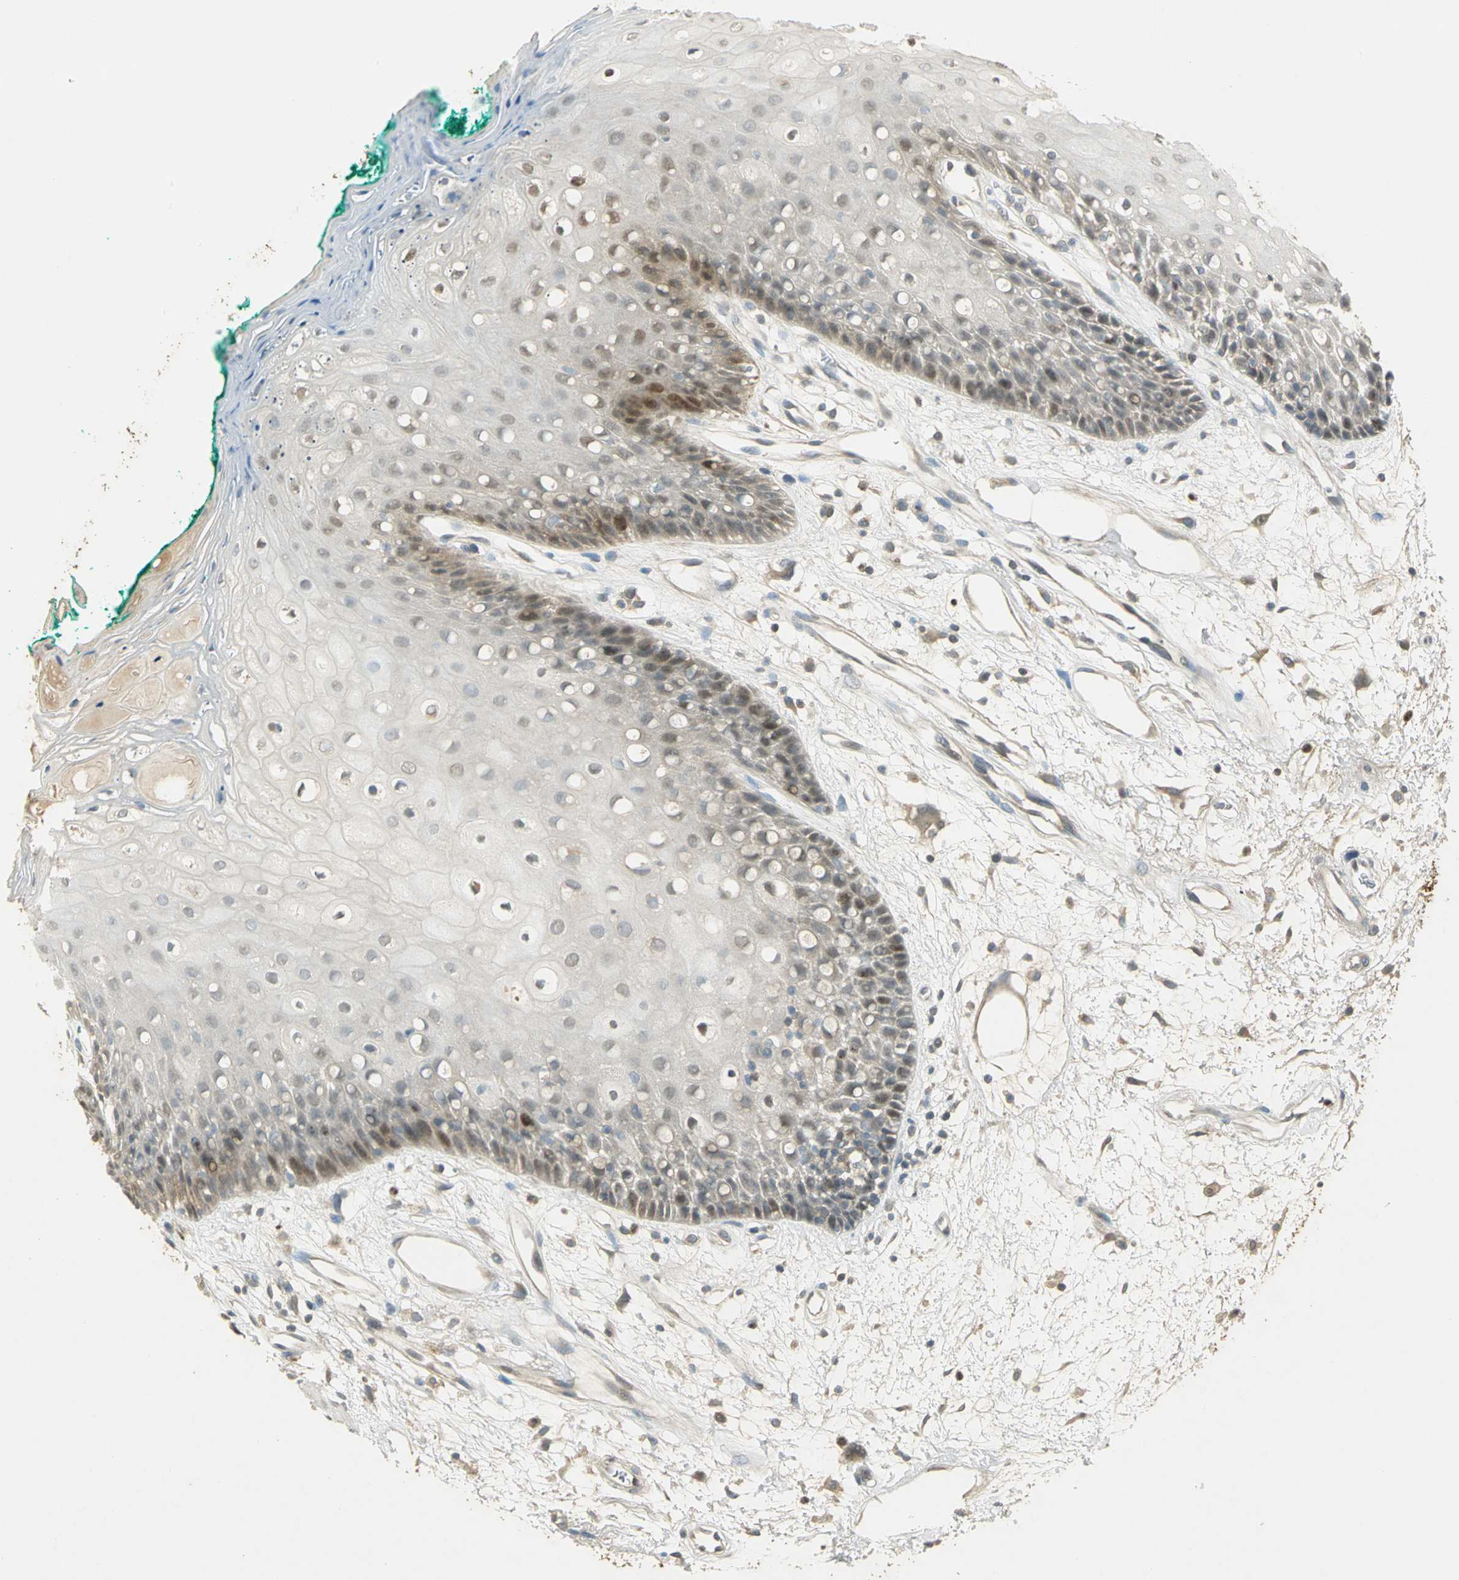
{"staining": {"intensity": "moderate", "quantity": "<25%", "location": "nuclear"}, "tissue": "oral mucosa", "cell_type": "Squamous epithelial cells", "image_type": "normal", "snomed": [{"axis": "morphology", "description": "Normal tissue, NOS"}, {"axis": "morphology", "description": "Squamous cell carcinoma, NOS"}, {"axis": "topography", "description": "Skeletal muscle"}, {"axis": "topography", "description": "Oral tissue"}, {"axis": "topography", "description": "Head-Neck"}], "caption": "Oral mucosa was stained to show a protein in brown. There is low levels of moderate nuclear expression in about <25% of squamous epithelial cells.", "gene": "BIRC2", "patient": {"sex": "female", "age": 84}}